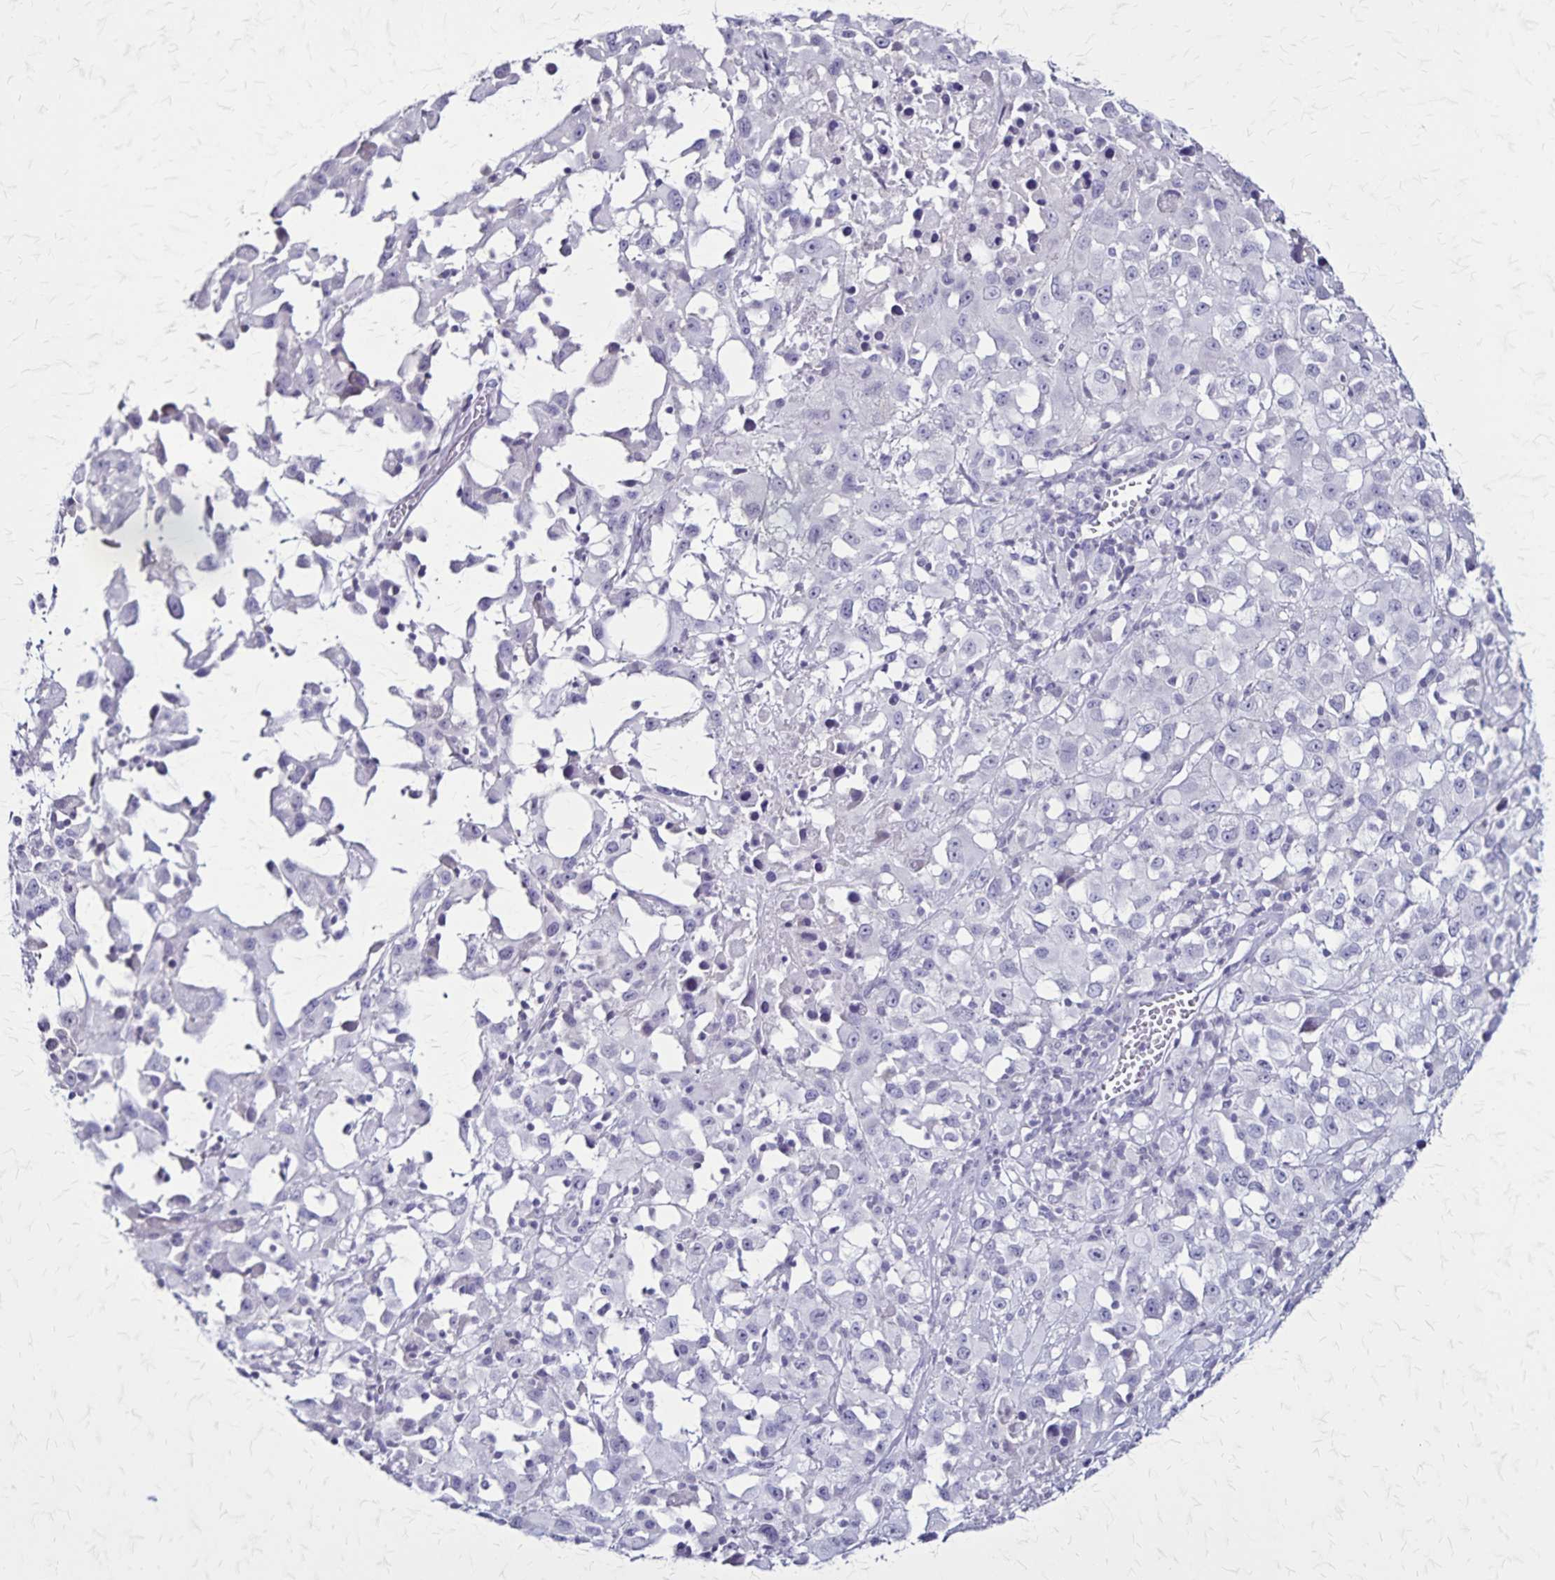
{"staining": {"intensity": "negative", "quantity": "none", "location": "none"}, "tissue": "melanoma", "cell_type": "Tumor cells", "image_type": "cancer", "snomed": [{"axis": "morphology", "description": "Malignant melanoma, Metastatic site"}, {"axis": "topography", "description": "Soft tissue"}], "caption": "Tumor cells show no significant expression in melanoma.", "gene": "PLXNA4", "patient": {"sex": "male", "age": 50}}